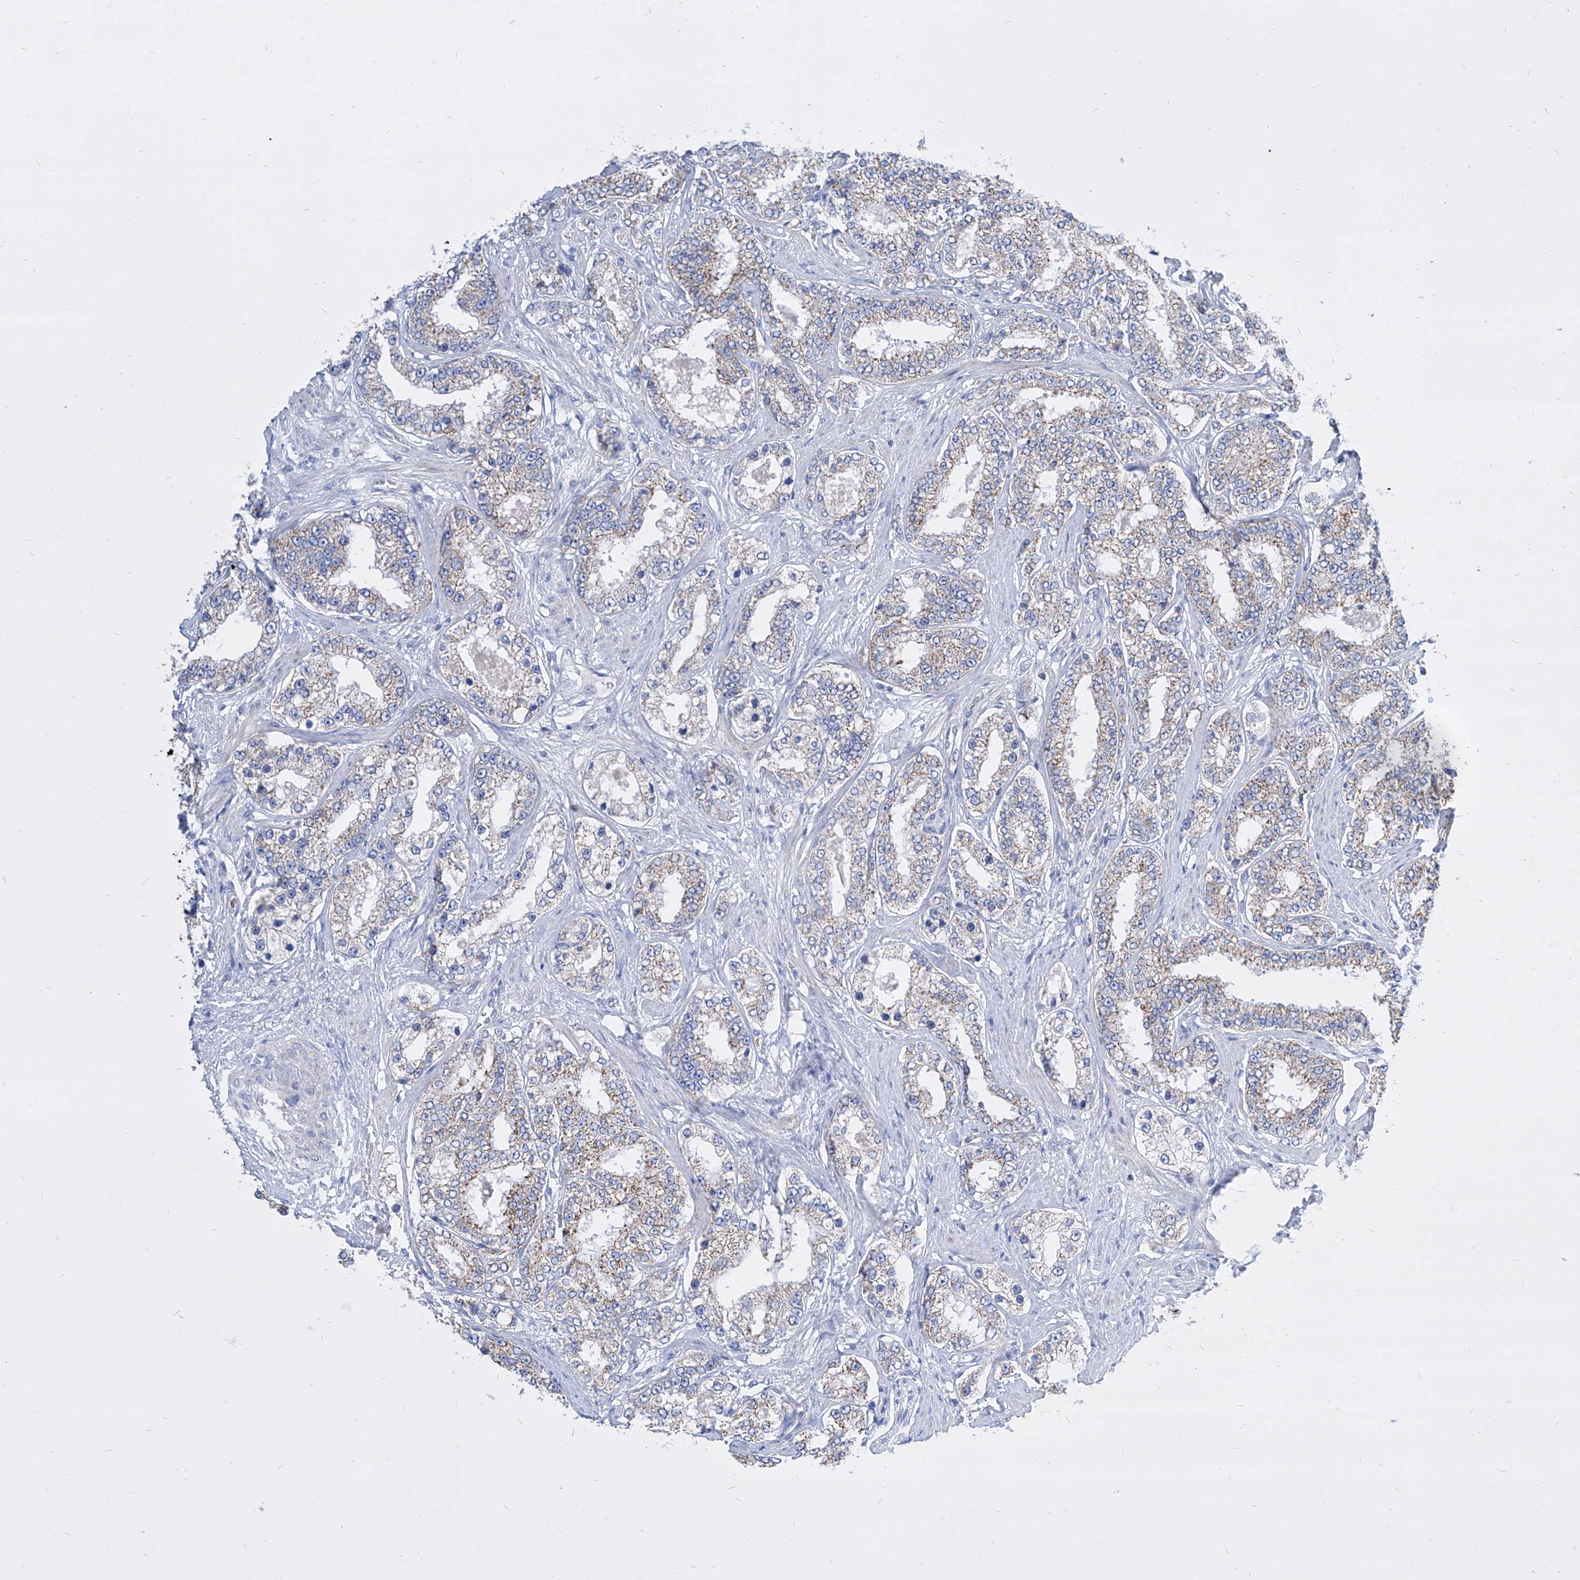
{"staining": {"intensity": "weak", "quantity": ">75%", "location": "cytoplasmic/membranous"}, "tissue": "prostate cancer", "cell_type": "Tumor cells", "image_type": "cancer", "snomed": [{"axis": "morphology", "description": "Normal tissue, NOS"}, {"axis": "morphology", "description": "Adenocarcinoma, High grade"}, {"axis": "topography", "description": "Prostate"}], "caption": "Tumor cells display weak cytoplasmic/membranous staining in about >75% of cells in prostate cancer (adenocarcinoma (high-grade)).", "gene": "COQ3", "patient": {"sex": "male", "age": 83}}